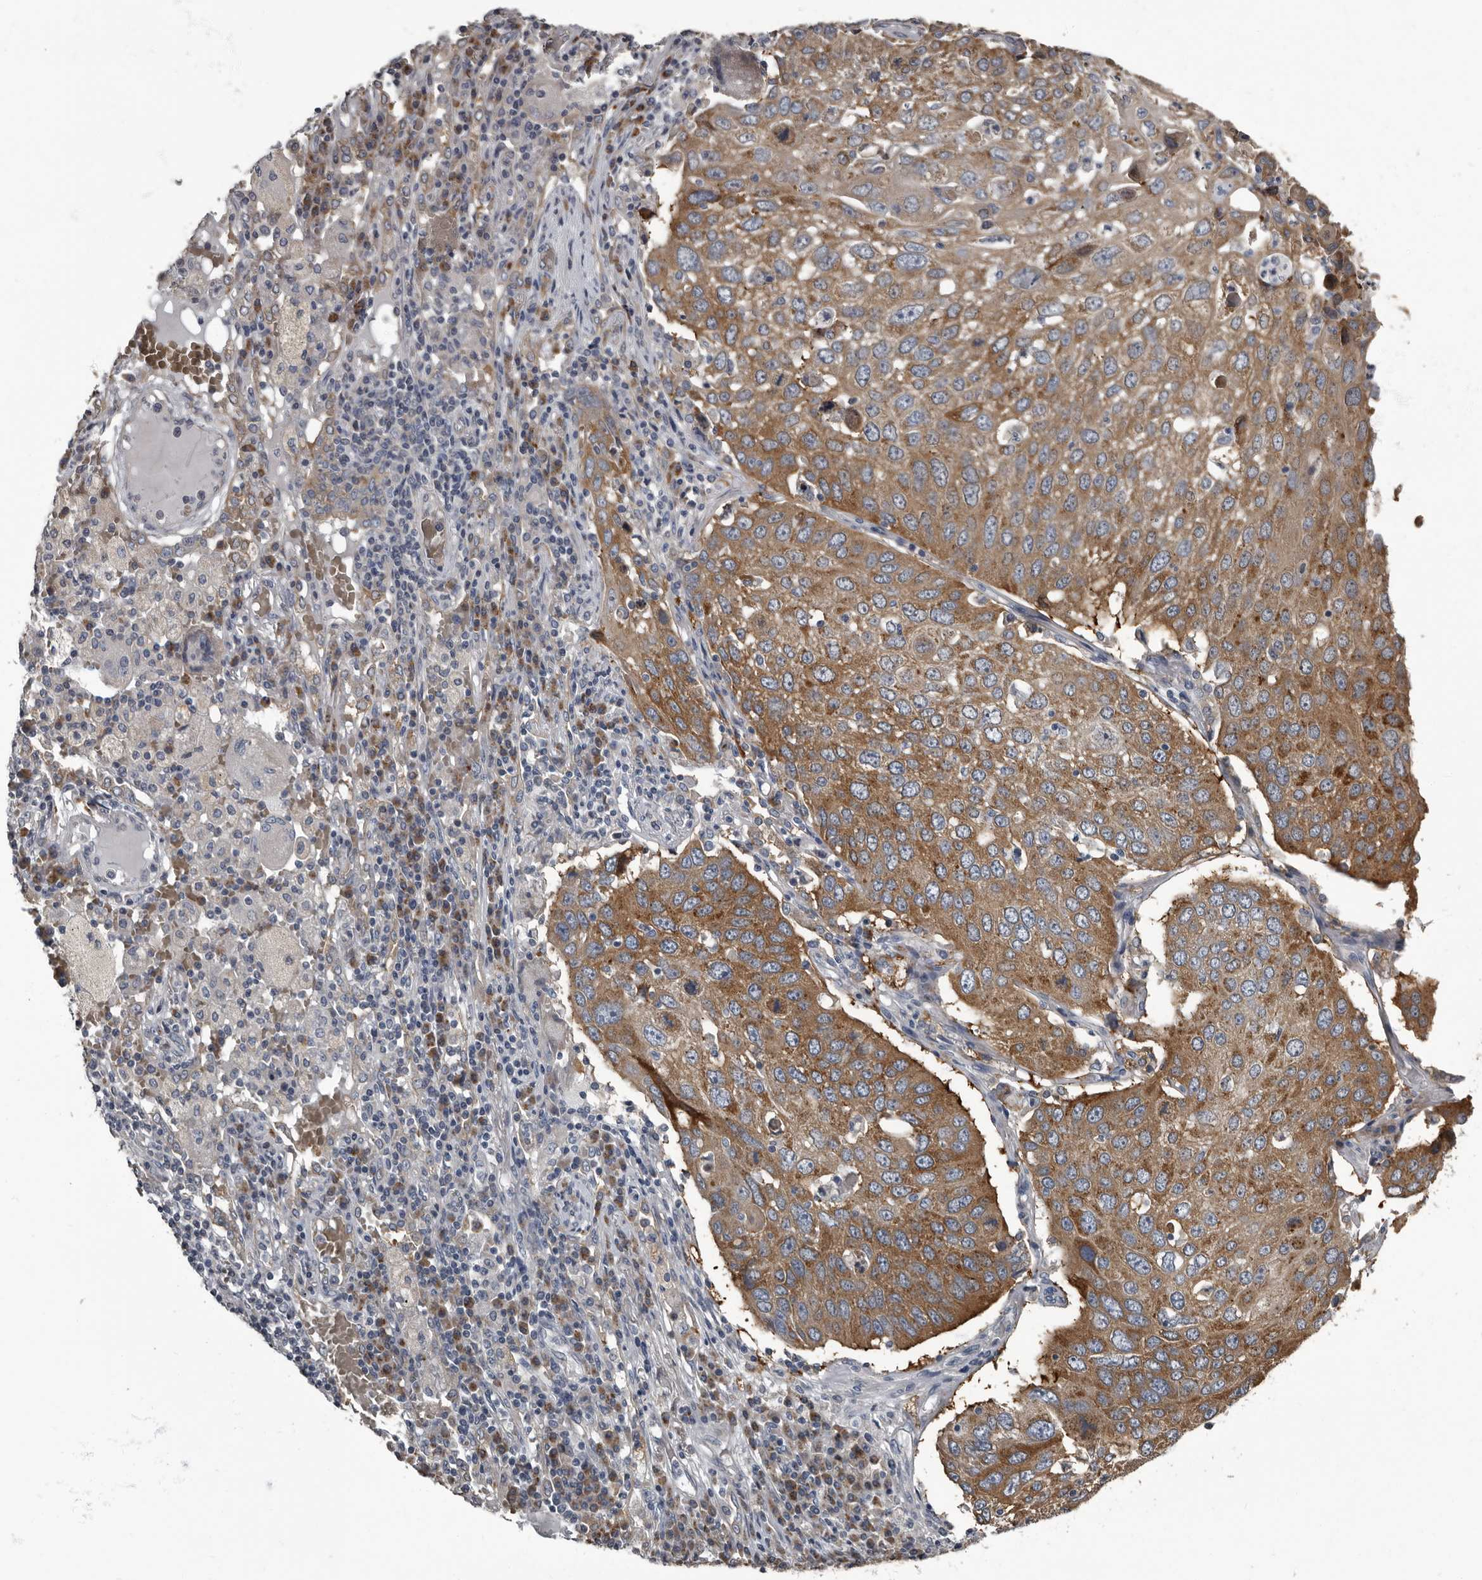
{"staining": {"intensity": "moderate", "quantity": ">75%", "location": "cytoplasmic/membranous"}, "tissue": "lung cancer", "cell_type": "Tumor cells", "image_type": "cancer", "snomed": [{"axis": "morphology", "description": "Squamous cell carcinoma, NOS"}, {"axis": "topography", "description": "Lung"}], "caption": "A photomicrograph of squamous cell carcinoma (lung) stained for a protein shows moderate cytoplasmic/membranous brown staining in tumor cells.", "gene": "TPD52L1", "patient": {"sex": "male", "age": 65}}